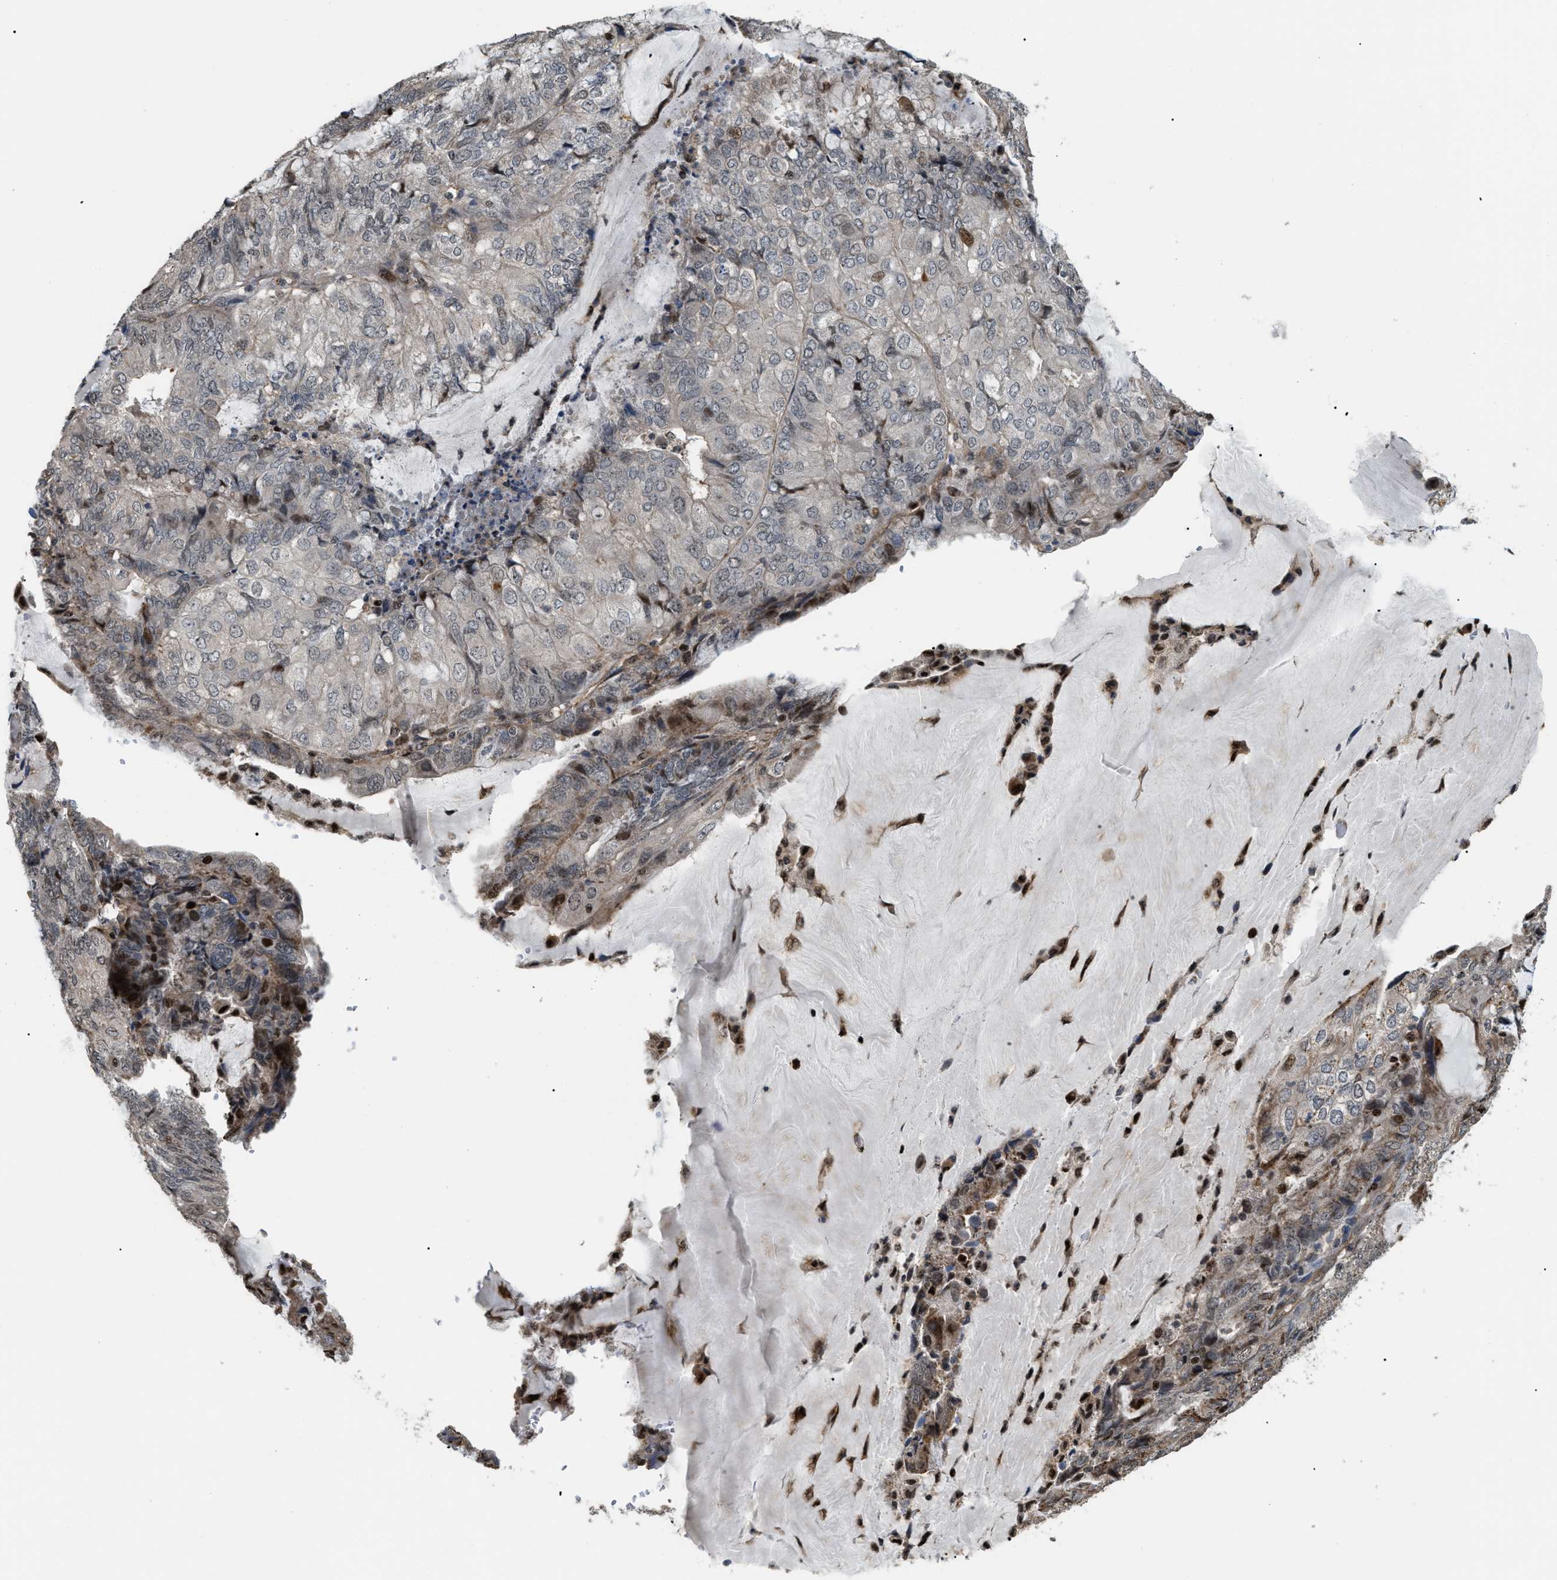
{"staining": {"intensity": "moderate", "quantity": "<25%", "location": "cytoplasmic/membranous,nuclear"}, "tissue": "endometrial cancer", "cell_type": "Tumor cells", "image_type": "cancer", "snomed": [{"axis": "morphology", "description": "Adenocarcinoma, NOS"}, {"axis": "topography", "description": "Endometrium"}], "caption": "IHC image of neoplastic tissue: endometrial adenocarcinoma stained using immunohistochemistry (IHC) displays low levels of moderate protein expression localized specifically in the cytoplasmic/membranous and nuclear of tumor cells, appearing as a cytoplasmic/membranous and nuclear brown color.", "gene": "LTA4H", "patient": {"sex": "female", "age": 81}}